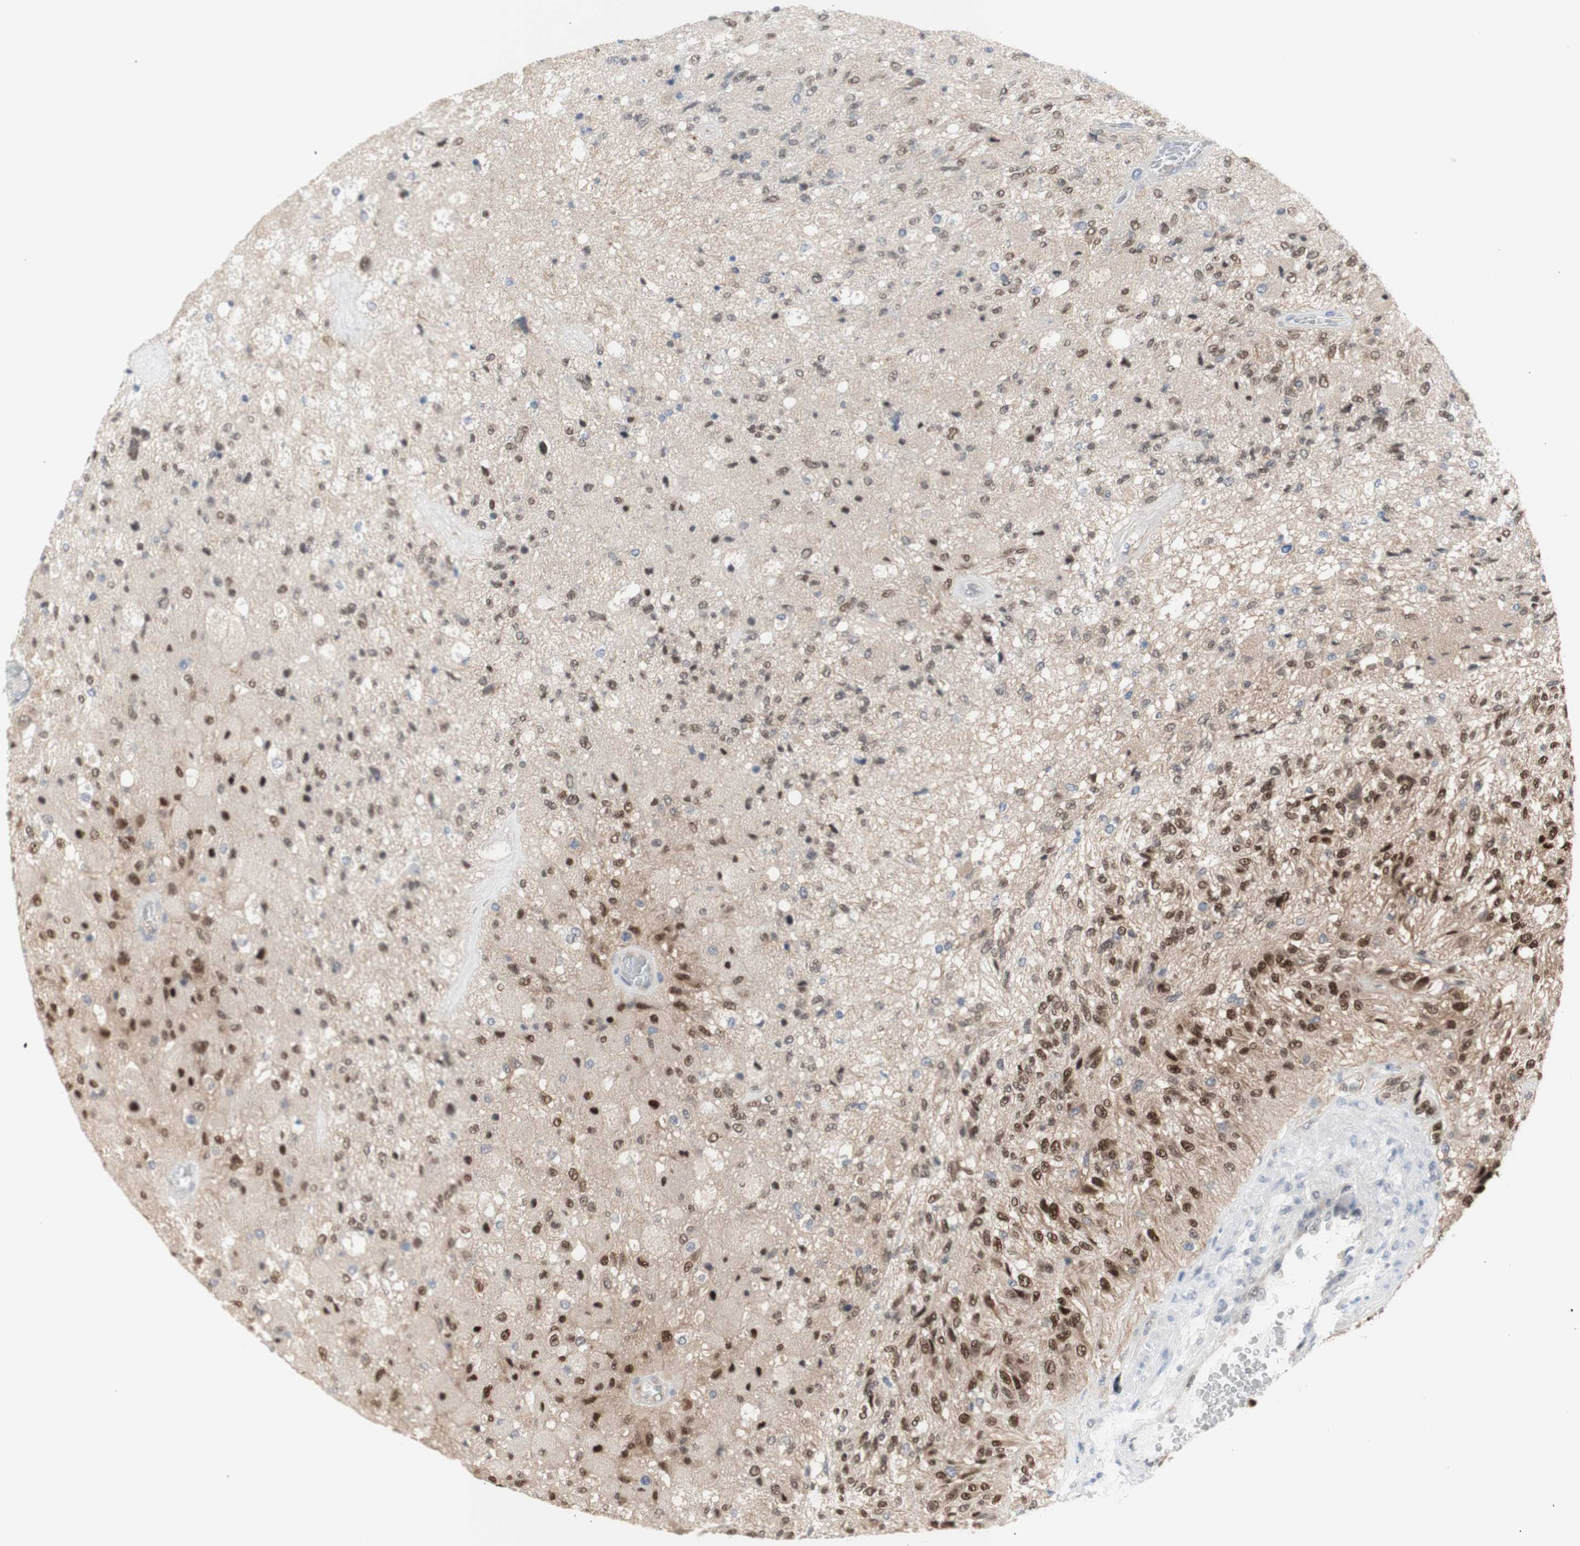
{"staining": {"intensity": "strong", "quantity": "<25%", "location": "nuclear"}, "tissue": "glioma", "cell_type": "Tumor cells", "image_type": "cancer", "snomed": [{"axis": "morphology", "description": "Normal tissue, NOS"}, {"axis": "morphology", "description": "Glioma, malignant, High grade"}, {"axis": "topography", "description": "Cerebral cortex"}], "caption": "Immunohistochemical staining of human malignant glioma (high-grade) demonstrates medium levels of strong nuclear positivity in approximately <25% of tumor cells. (IHC, brightfield microscopy, high magnification).", "gene": "PRMT5", "patient": {"sex": "male", "age": 77}}